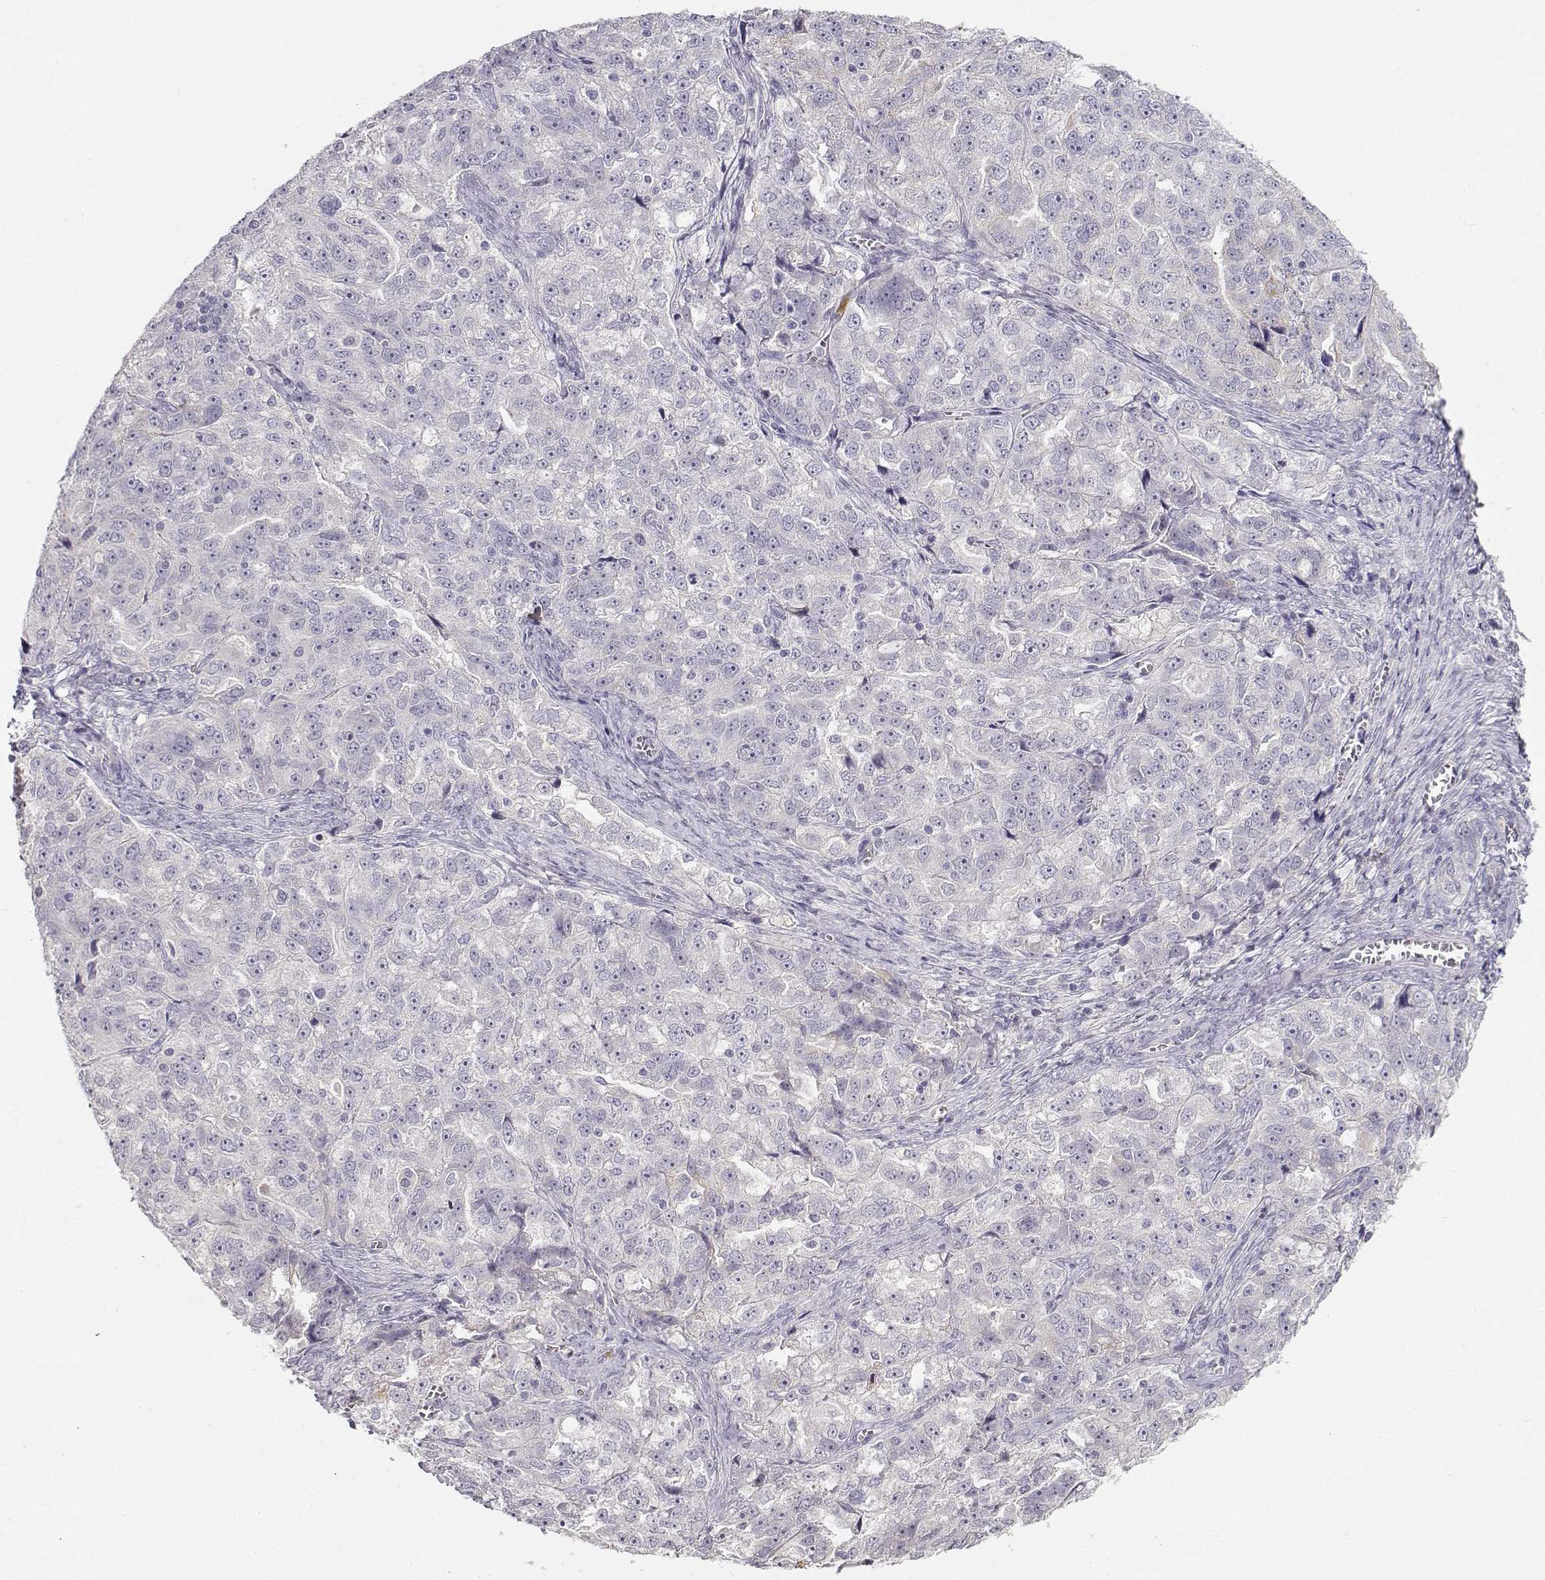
{"staining": {"intensity": "negative", "quantity": "none", "location": "none"}, "tissue": "ovarian cancer", "cell_type": "Tumor cells", "image_type": "cancer", "snomed": [{"axis": "morphology", "description": "Cystadenocarcinoma, serous, NOS"}, {"axis": "topography", "description": "Ovary"}], "caption": "The immunohistochemistry histopathology image has no significant expression in tumor cells of ovarian serous cystadenocarcinoma tissue.", "gene": "TTC26", "patient": {"sex": "female", "age": 51}}